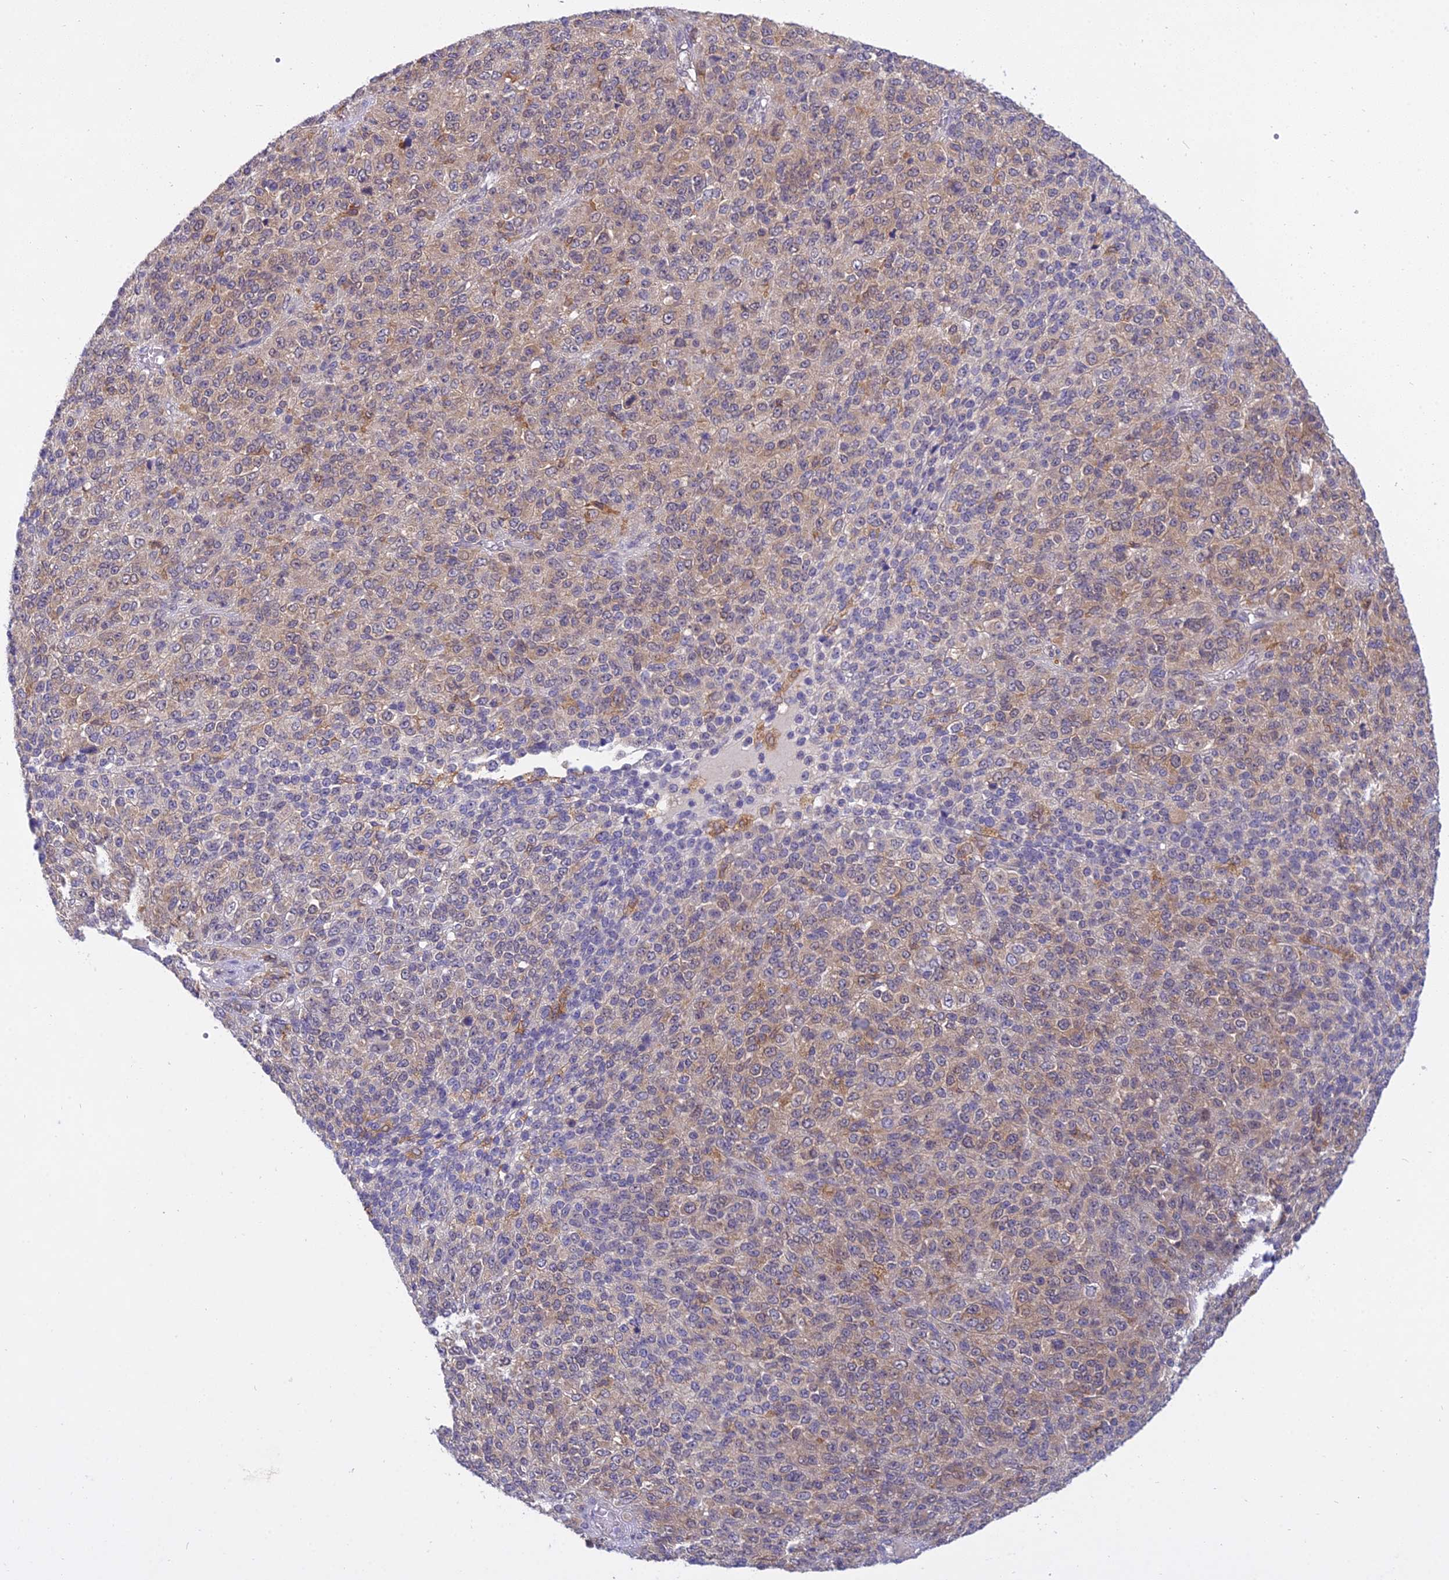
{"staining": {"intensity": "weak", "quantity": "<25%", "location": "cytoplasmic/membranous"}, "tissue": "melanoma", "cell_type": "Tumor cells", "image_type": "cancer", "snomed": [{"axis": "morphology", "description": "Malignant melanoma, Metastatic site"}, {"axis": "topography", "description": "Brain"}], "caption": "Micrograph shows no protein staining in tumor cells of malignant melanoma (metastatic site) tissue. Brightfield microscopy of immunohistochemistry (IHC) stained with DAB (3,3'-diaminobenzidine) (brown) and hematoxylin (blue), captured at high magnification.", "gene": "UBE2G1", "patient": {"sex": "female", "age": 56}}